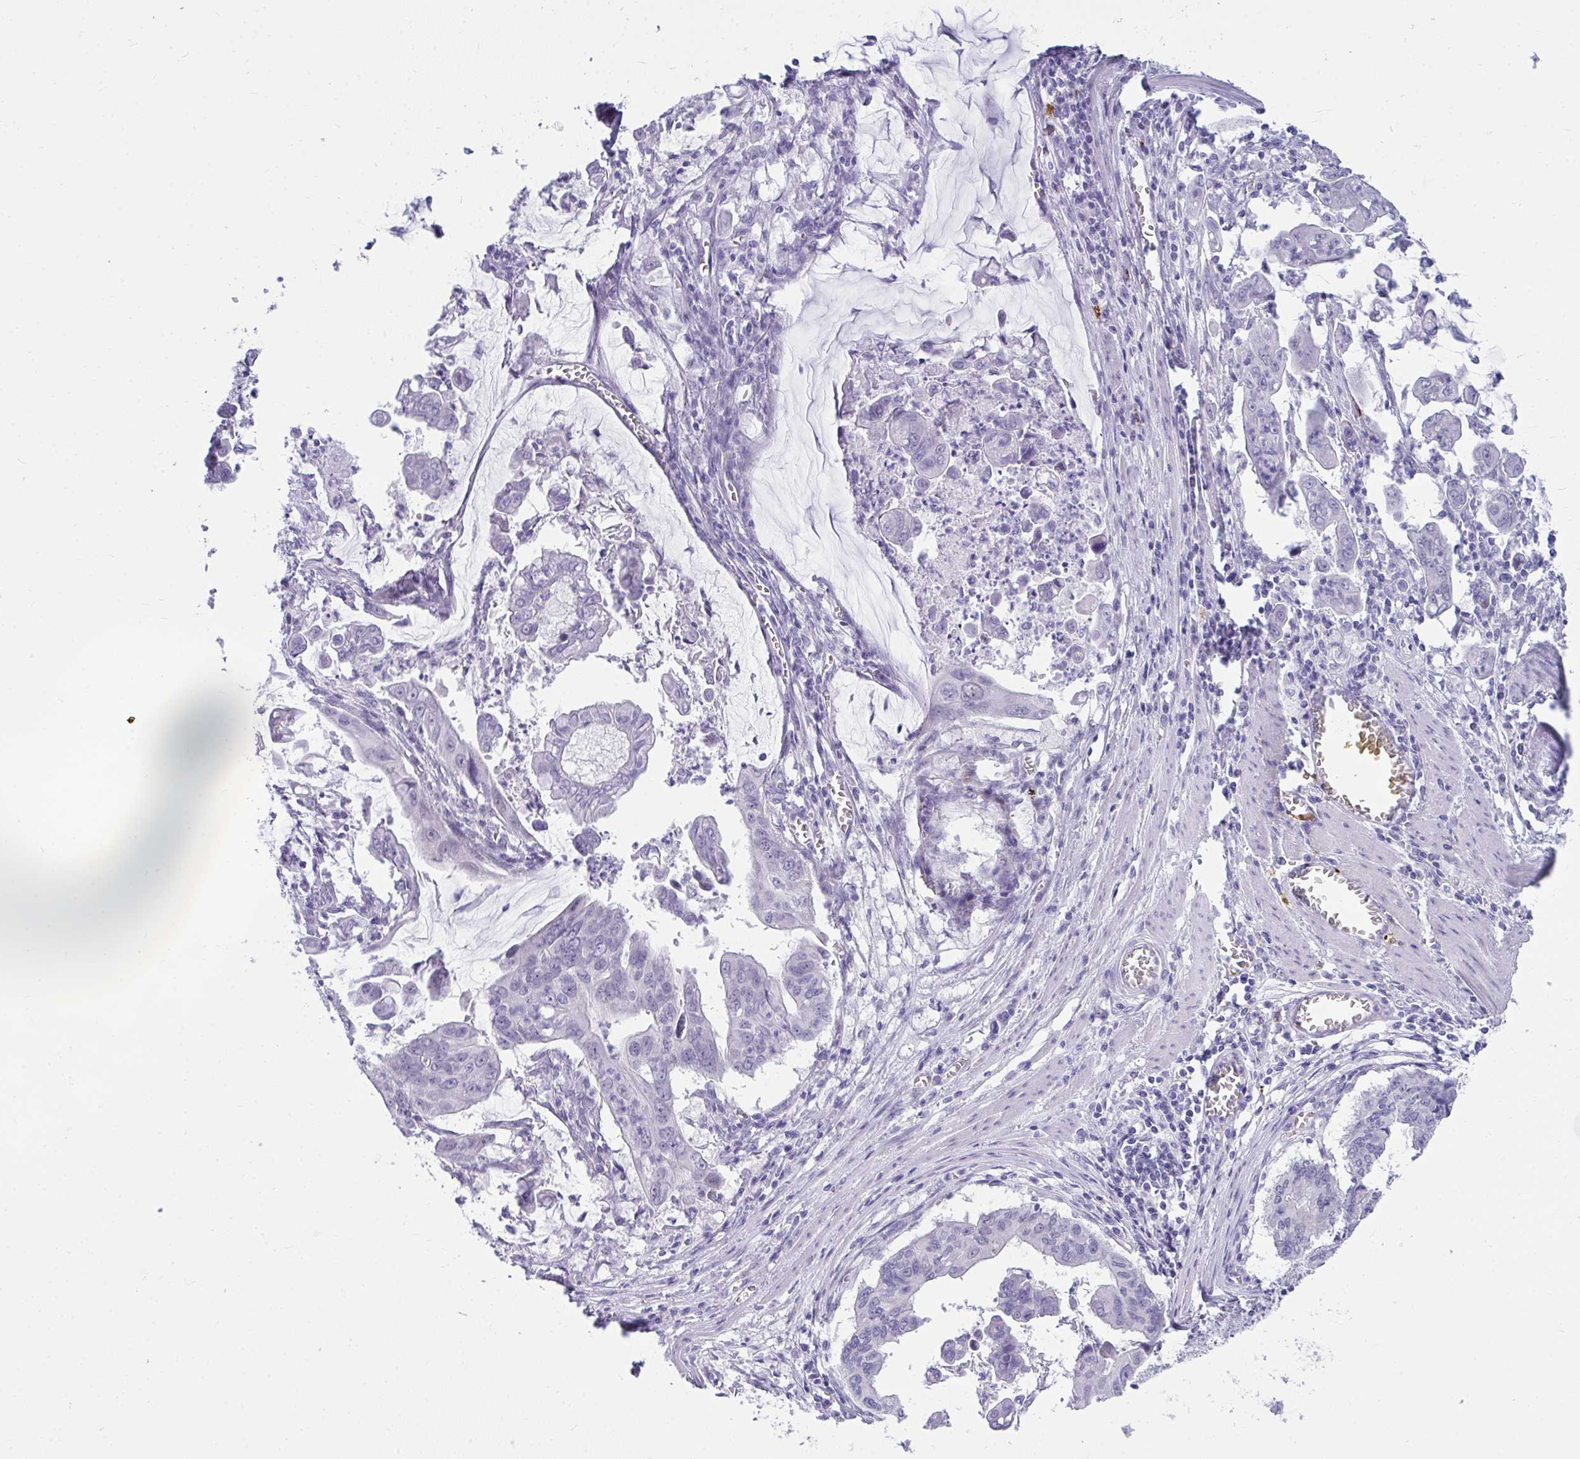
{"staining": {"intensity": "negative", "quantity": "none", "location": "none"}, "tissue": "stomach cancer", "cell_type": "Tumor cells", "image_type": "cancer", "snomed": [{"axis": "morphology", "description": "Adenocarcinoma, NOS"}, {"axis": "topography", "description": "Stomach, upper"}], "caption": "Tumor cells are negative for brown protein staining in stomach cancer.", "gene": "TSBP1", "patient": {"sex": "male", "age": 80}}